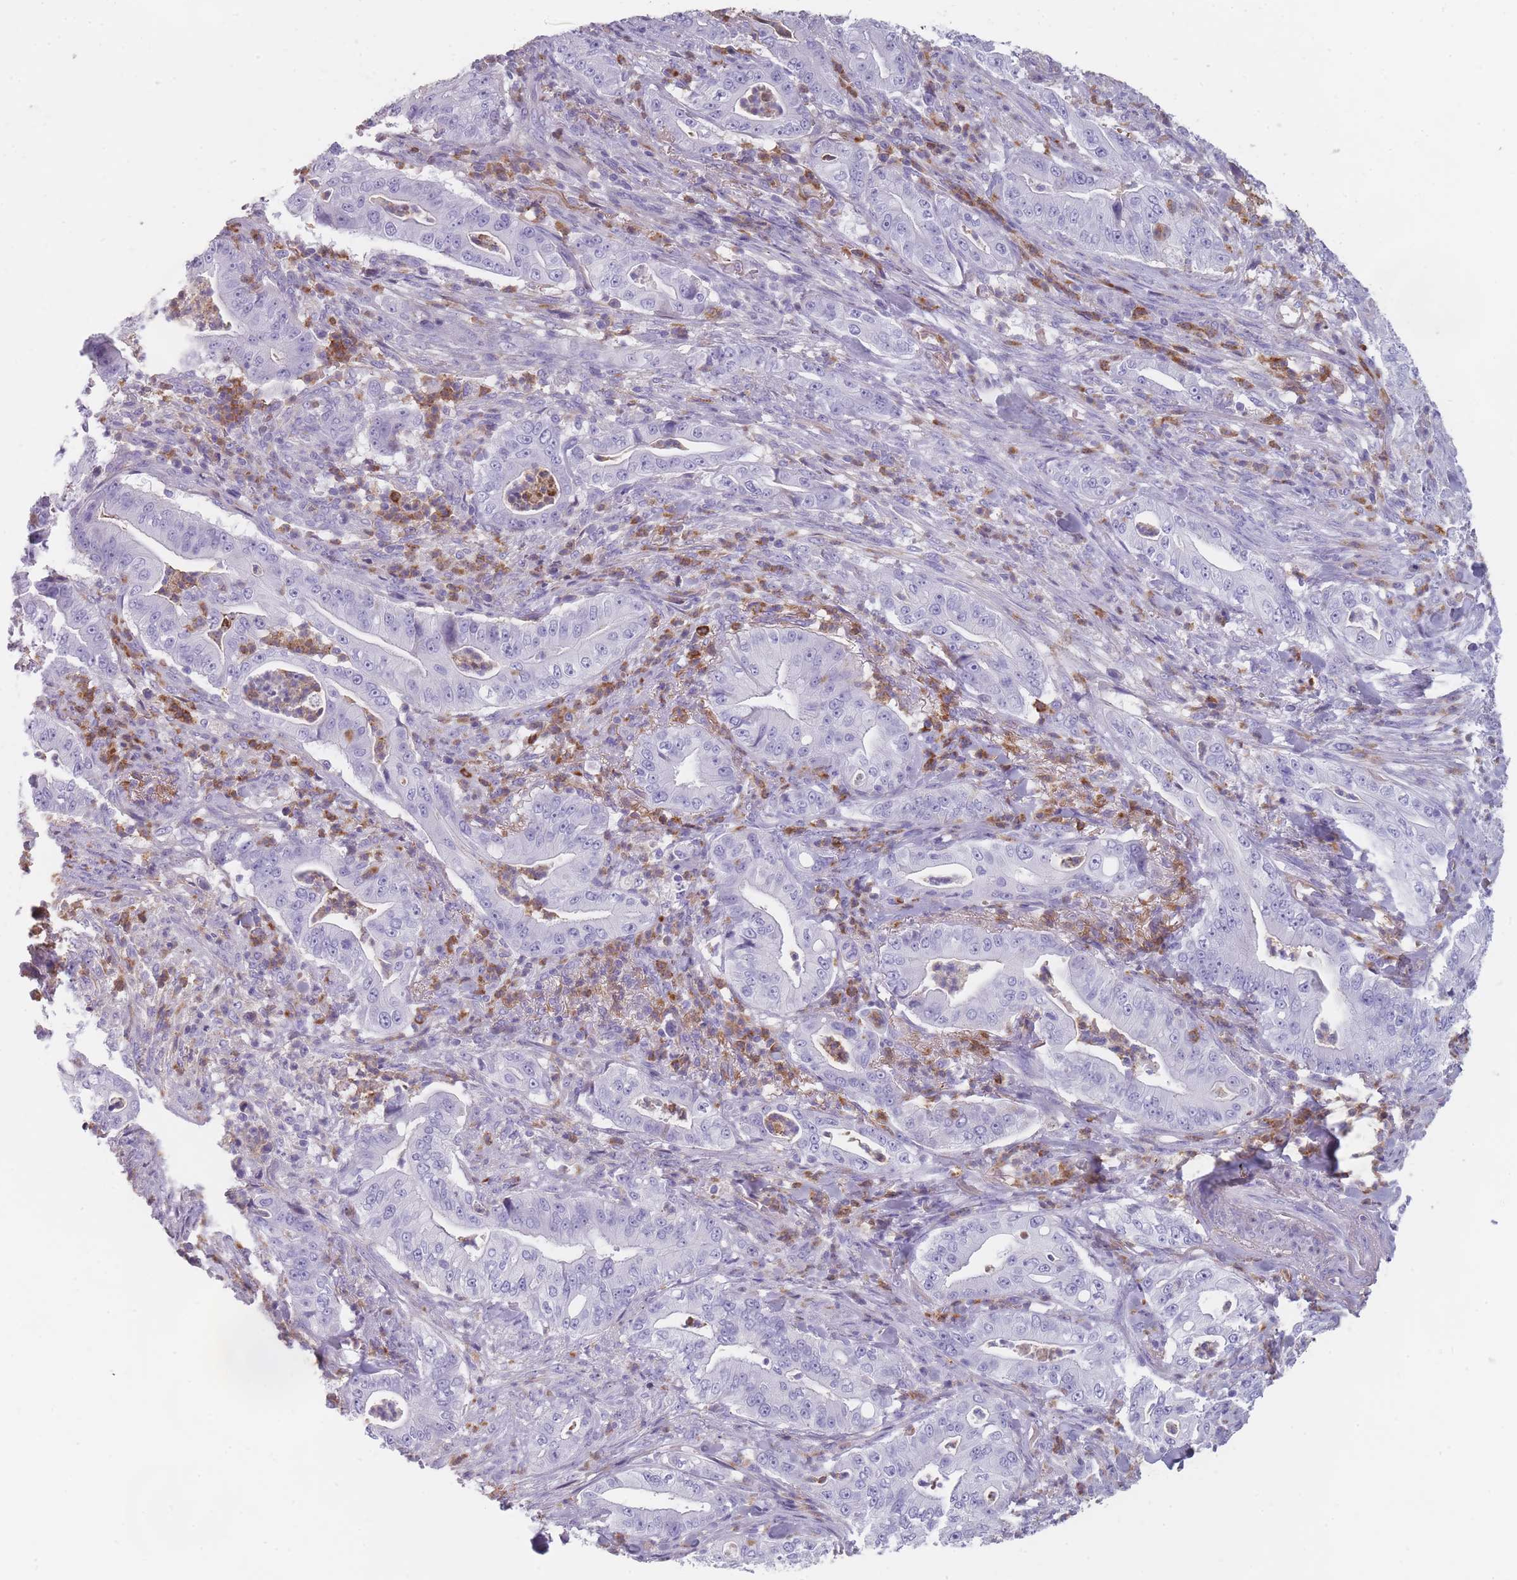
{"staining": {"intensity": "negative", "quantity": "none", "location": "none"}, "tissue": "pancreatic cancer", "cell_type": "Tumor cells", "image_type": "cancer", "snomed": [{"axis": "morphology", "description": "Adenocarcinoma, NOS"}, {"axis": "topography", "description": "Pancreas"}], "caption": "IHC of human adenocarcinoma (pancreatic) shows no positivity in tumor cells.", "gene": "CR1L", "patient": {"sex": "male", "age": 71}}